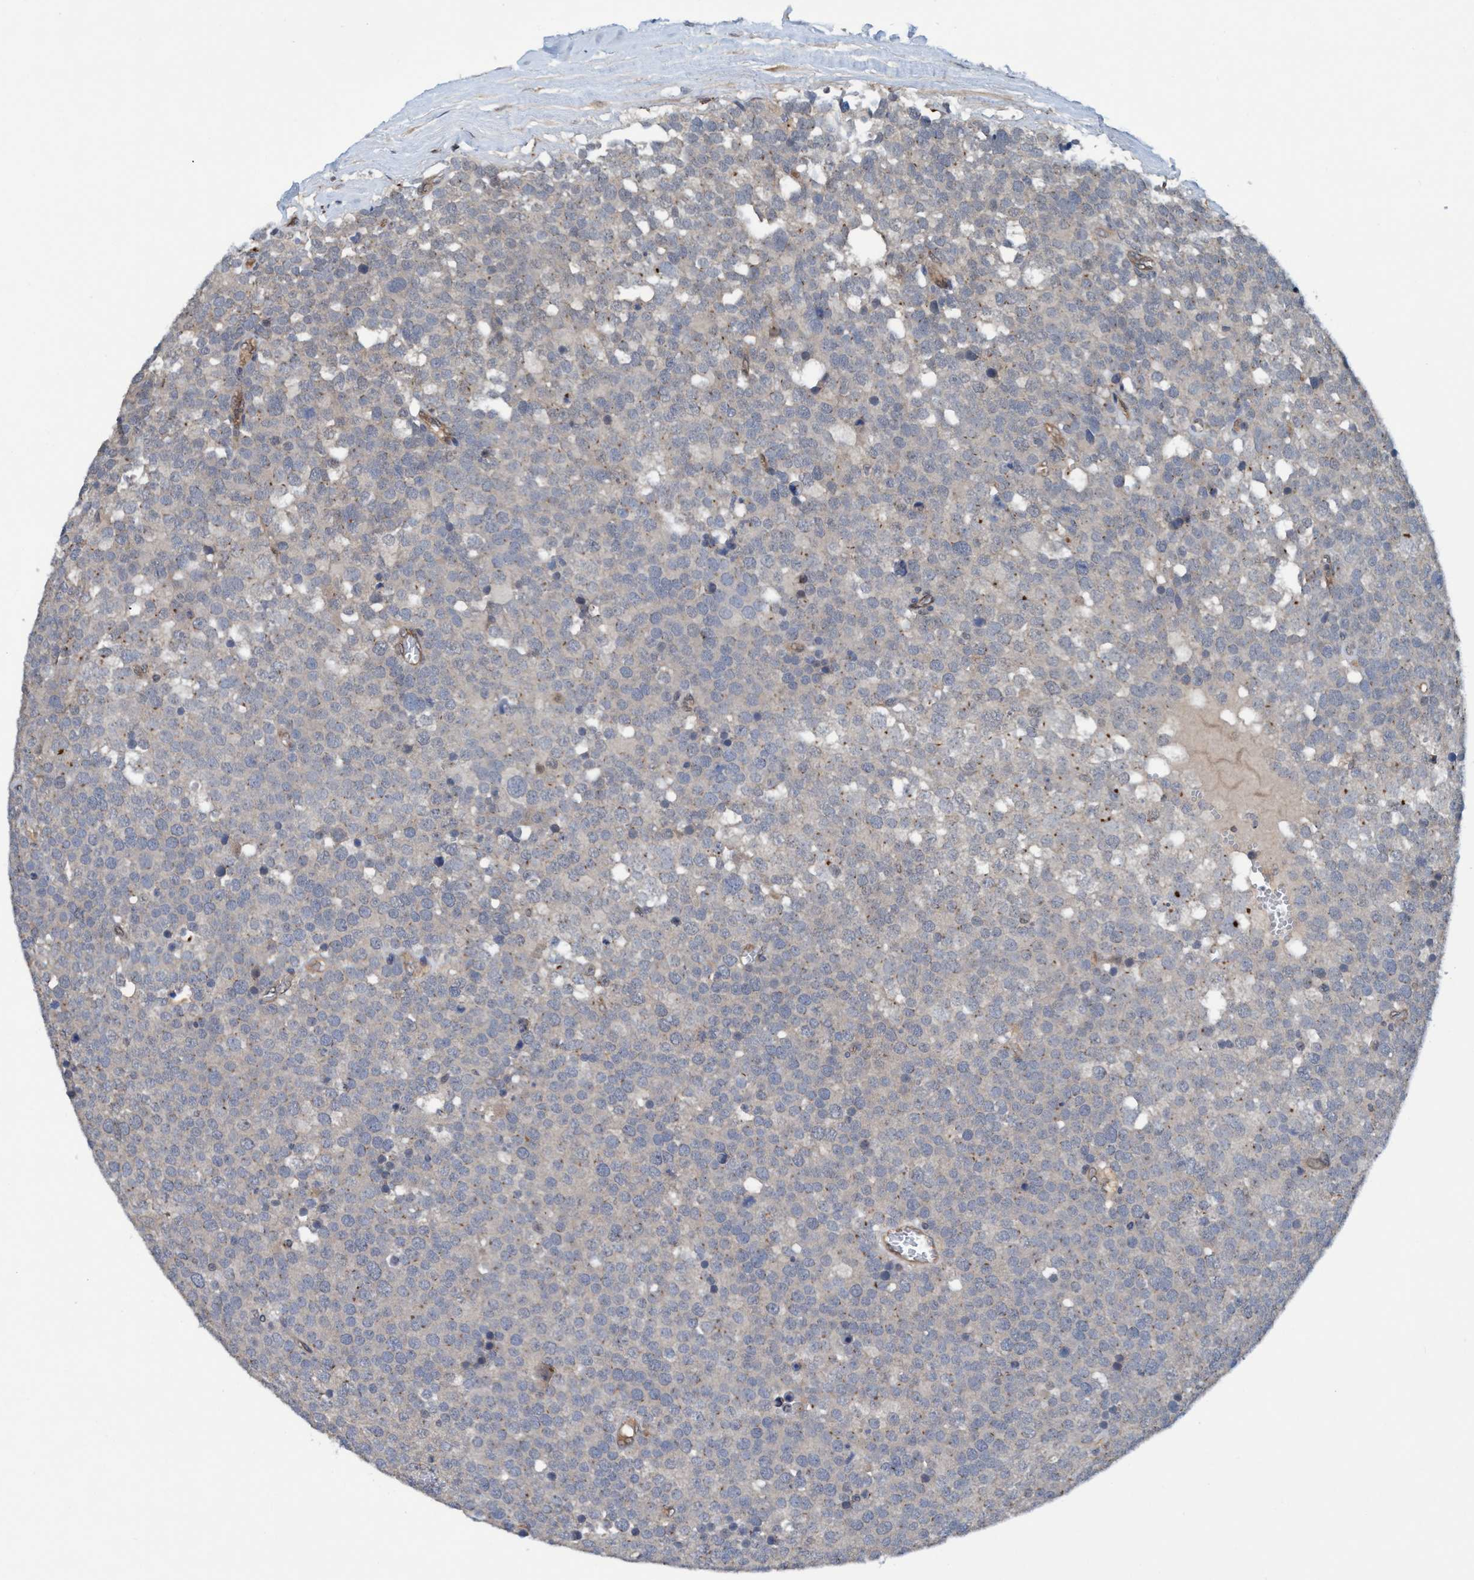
{"staining": {"intensity": "negative", "quantity": "none", "location": "none"}, "tissue": "testis cancer", "cell_type": "Tumor cells", "image_type": "cancer", "snomed": [{"axis": "morphology", "description": "Normal tissue, NOS"}, {"axis": "morphology", "description": "Seminoma, NOS"}, {"axis": "topography", "description": "Testis"}], "caption": "This is a image of IHC staining of seminoma (testis), which shows no staining in tumor cells.", "gene": "TRIM65", "patient": {"sex": "male", "age": 71}}